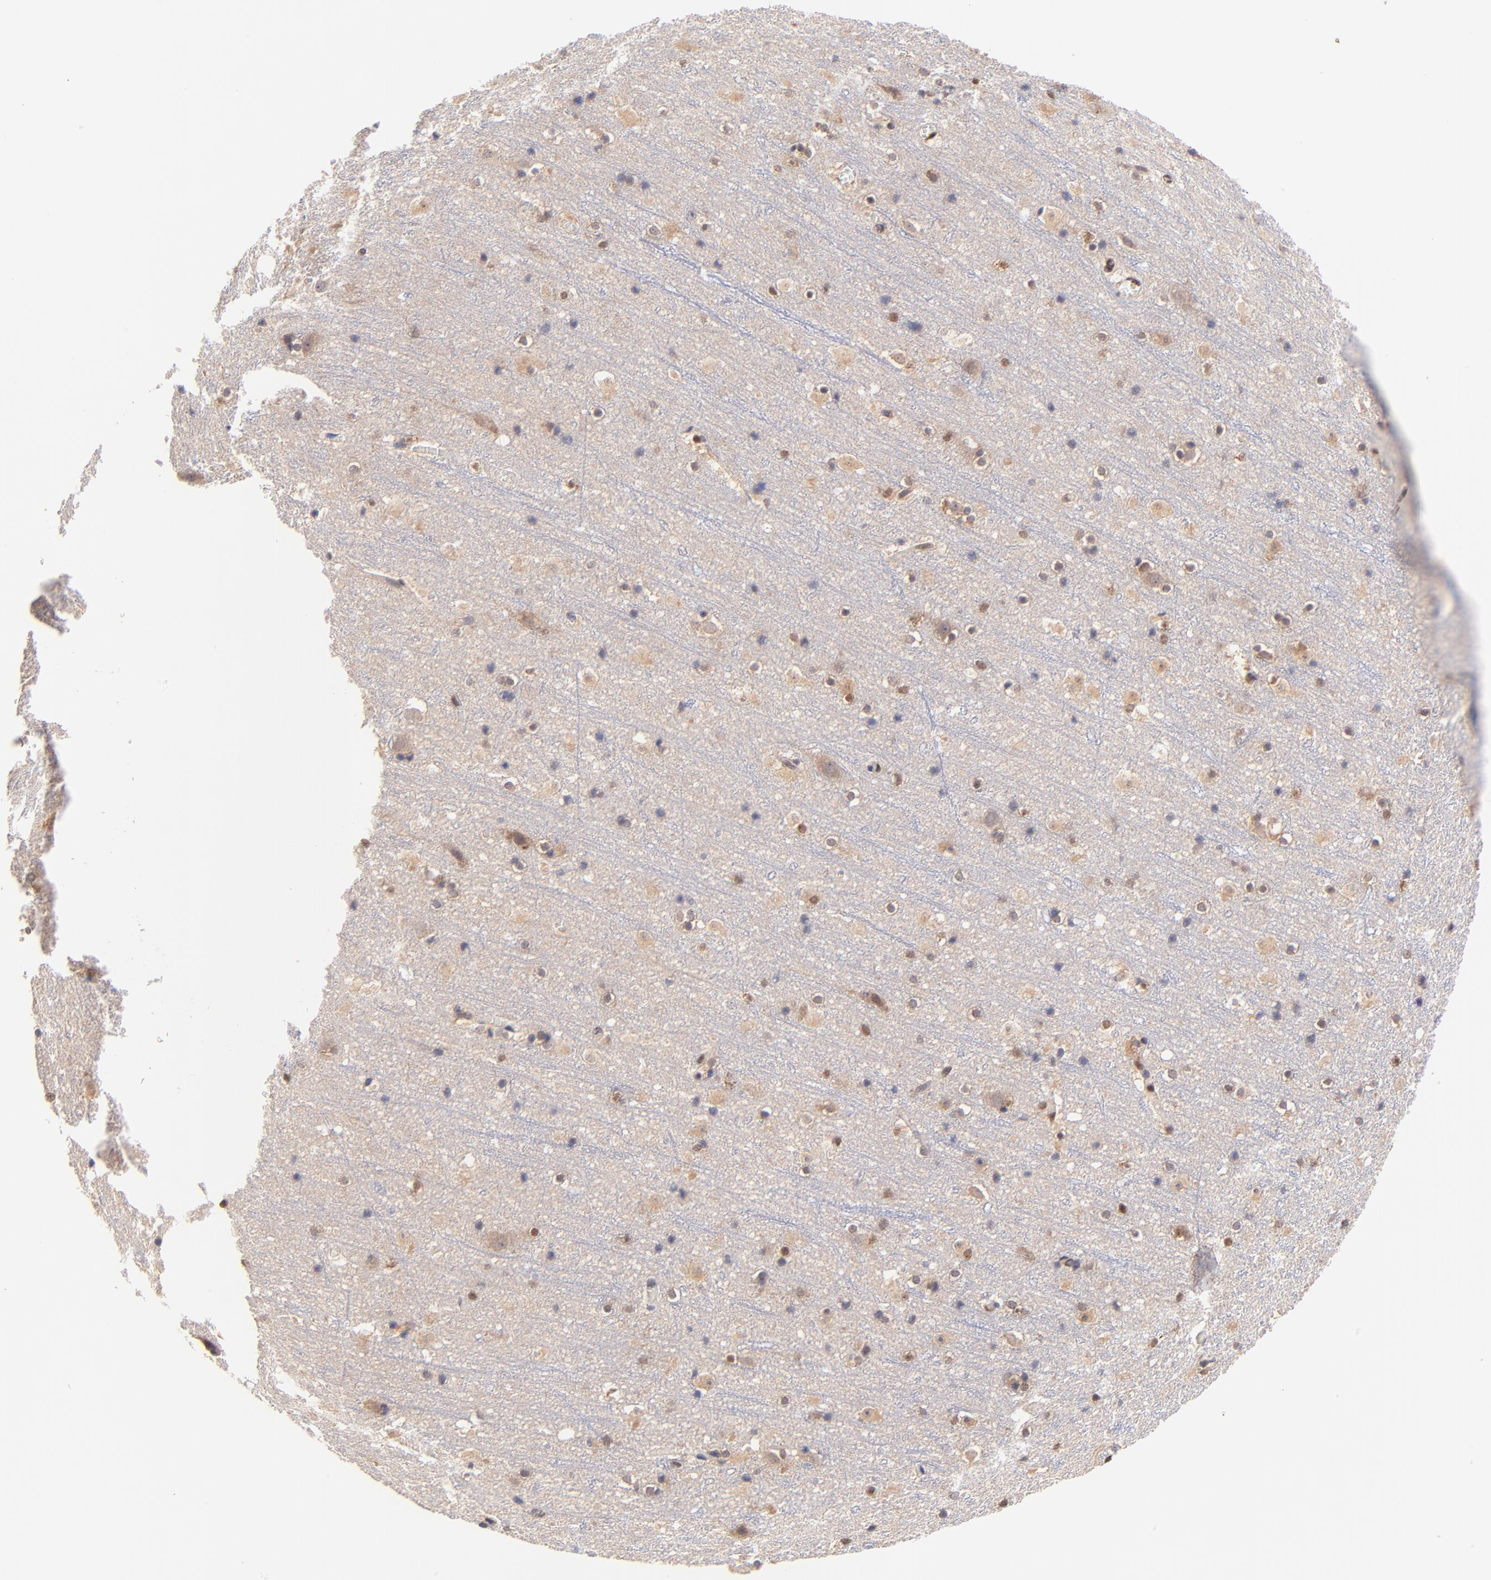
{"staining": {"intensity": "moderate", "quantity": "25%-75%", "location": "nuclear"}, "tissue": "cerebral cortex", "cell_type": "Endothelial cells", "image_type": "normal", "snomed": [{"axis": "morphology", "description": "Normal tissue, NOS"}, {"axis": "topography", "description": "Cerebral cortex"}], "caption": "Immunohistochemistry (IHC) staining of benign cerebral cortex, which reveals medium levels of moderate nuclear positivity in about 25%-75% of endothelial cells indicating moderate nuclear protein positivity. The staining was performed using DAB (3,3'-diaminobenzidine) (brown) for protein detection and nuclei were counterstained in hematoxylin (blue).", "gene": "WDR25", "patient": {"sex": "male", "age": 45}}